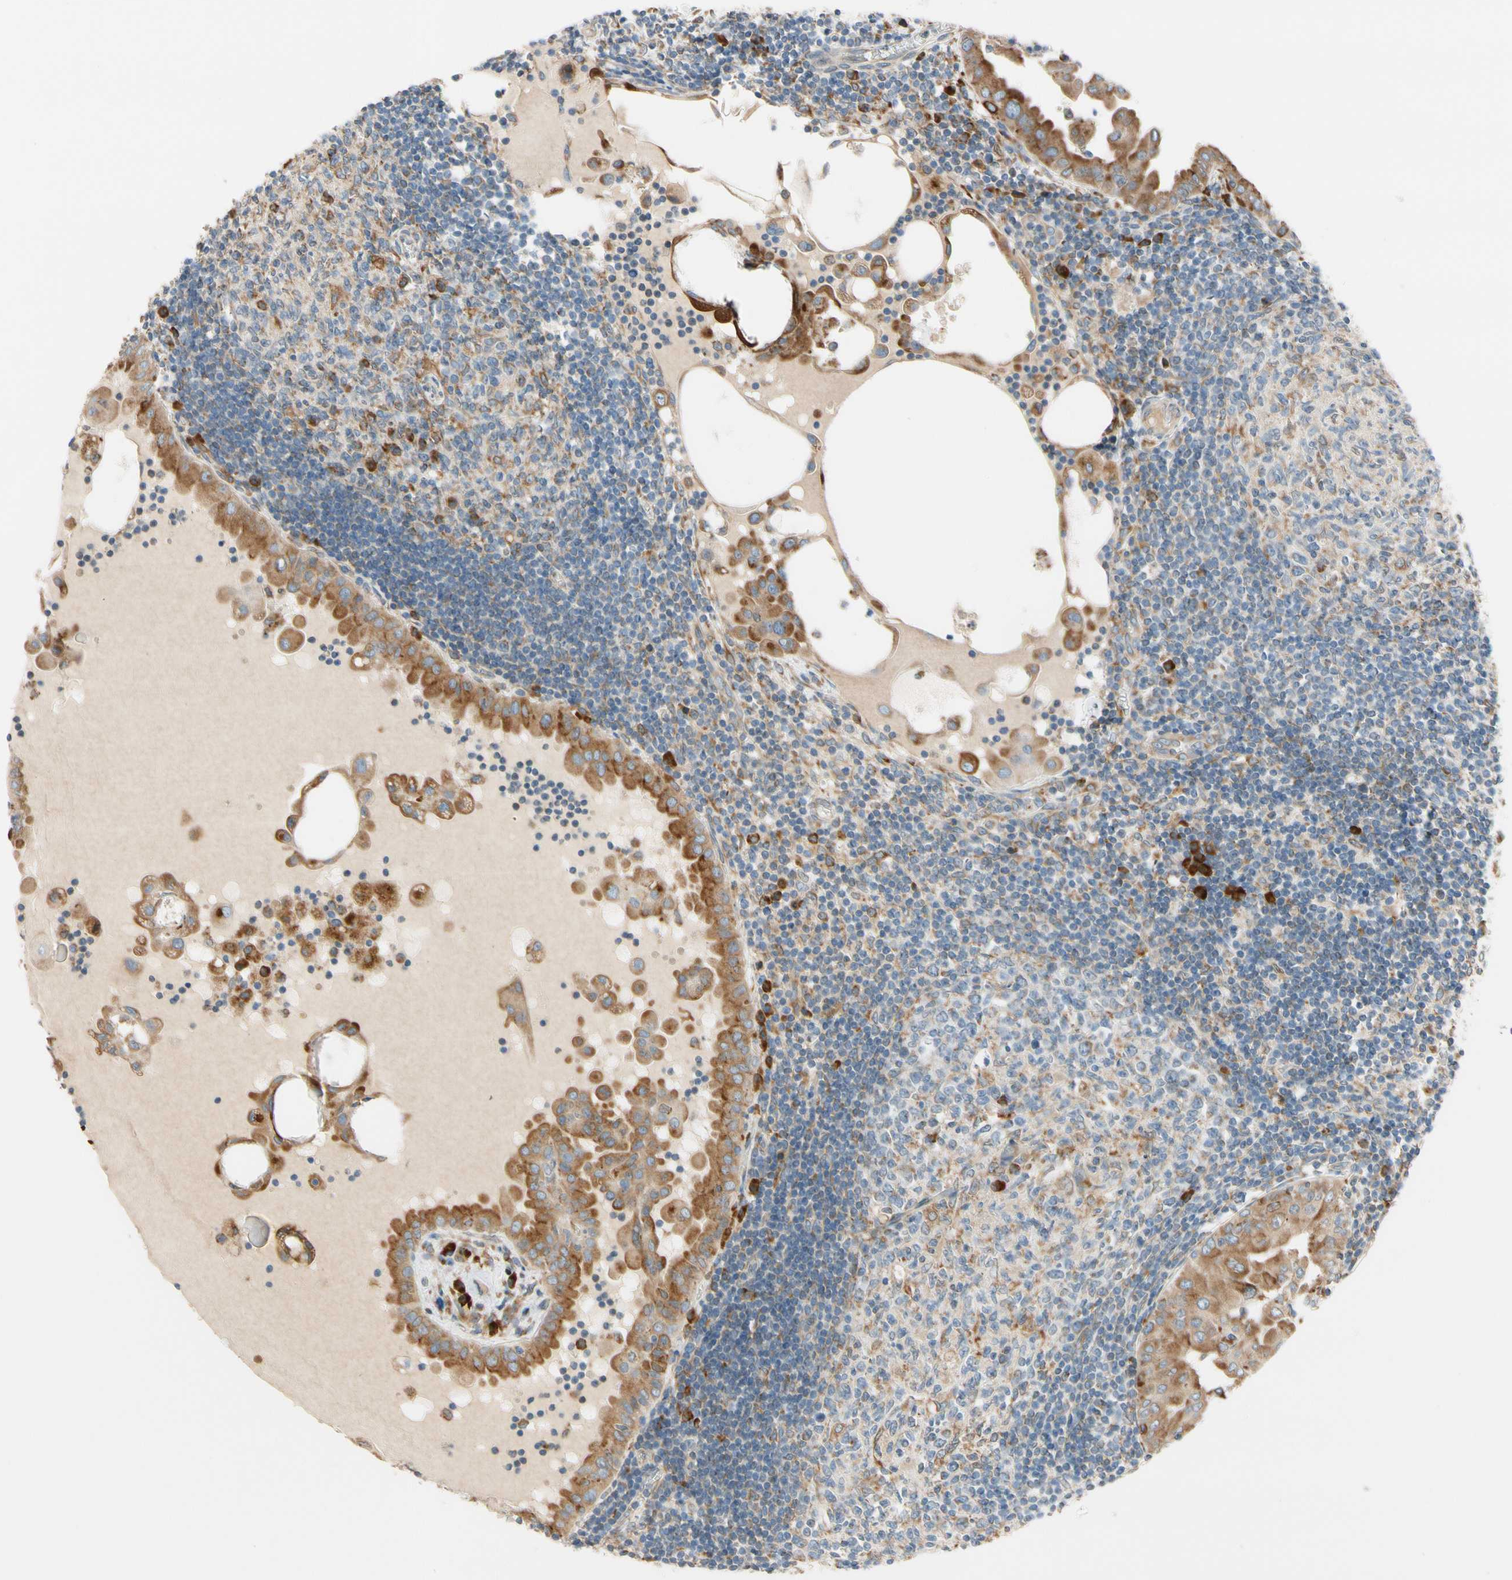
{"staining": {"intensity": "moderate", "quantity": ">75%", "location": "cytoplasmic/membranous"}, "tissue": "thyroid cancer", "cell_type": "Tumor cells", "image_type": "cancer", "snomed": [{"axis": "morphology", "description": "Papillary adenocarcinoma, NOS"}, {"axis": "topography", "description": "Thyroid gland"}], "caption": "The histopathology image reveals immunohistochemical staining of thyroid papillary adenocarcinoma. There is moderate cytoplasmic/membranous positivity is appreciated in approximately >75% of tumor cells.", "gene": "RPN2", "patient": {"sex": "male", "age": 33}}